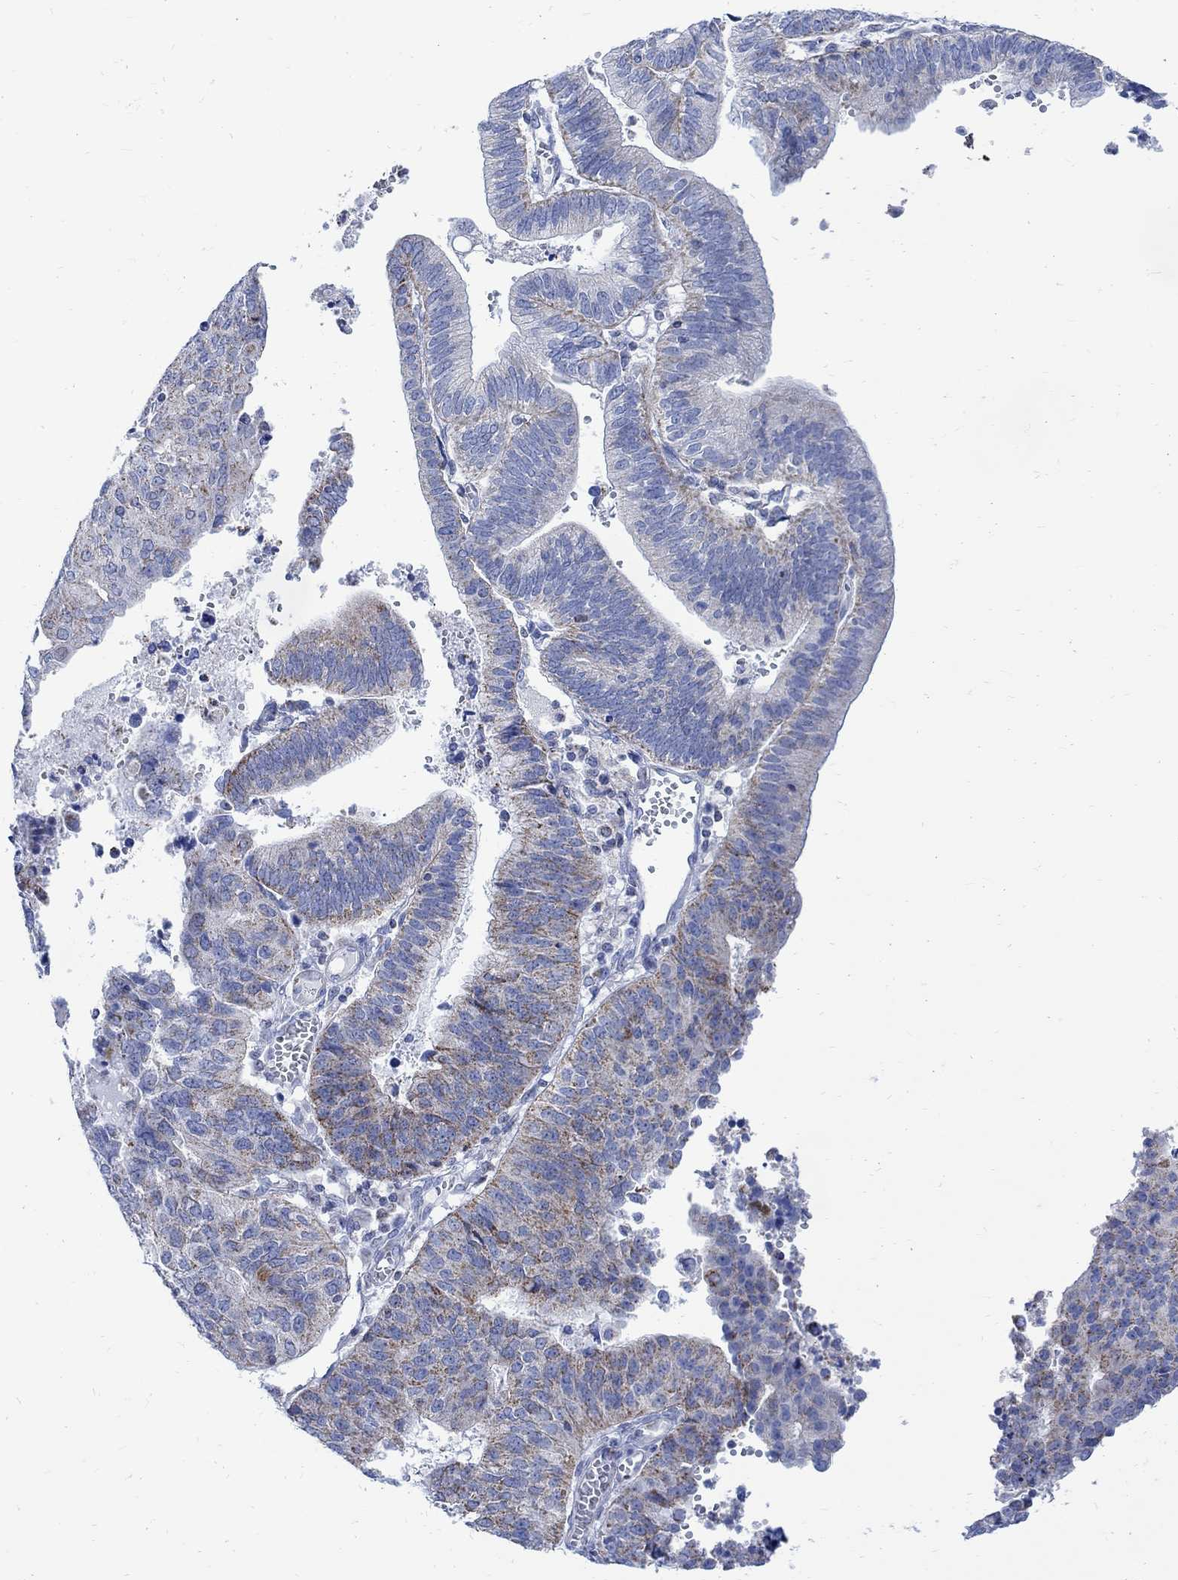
{"staining": {"intensity": "moderate", "quantity": "<25%", "location": "cytoplasmic/membranous"}, "tissue": "endometrial cancer", "cell_type": "Tumor cells", "image_type": "cancer", "snomed": [{"axis": "morphology", "description": "Adenocarcinoma, NOS"}, {"axis": "topography", "description": "Endometrium"}], "caption": "A photomicrograph of adenocarcinoma (endometrial) stained for a protein displays moderate cytoplasmic/membranous brown staining in tumor cells.", "gene": "CPLX2", "patient": {"sex": "female", "age": 82}}